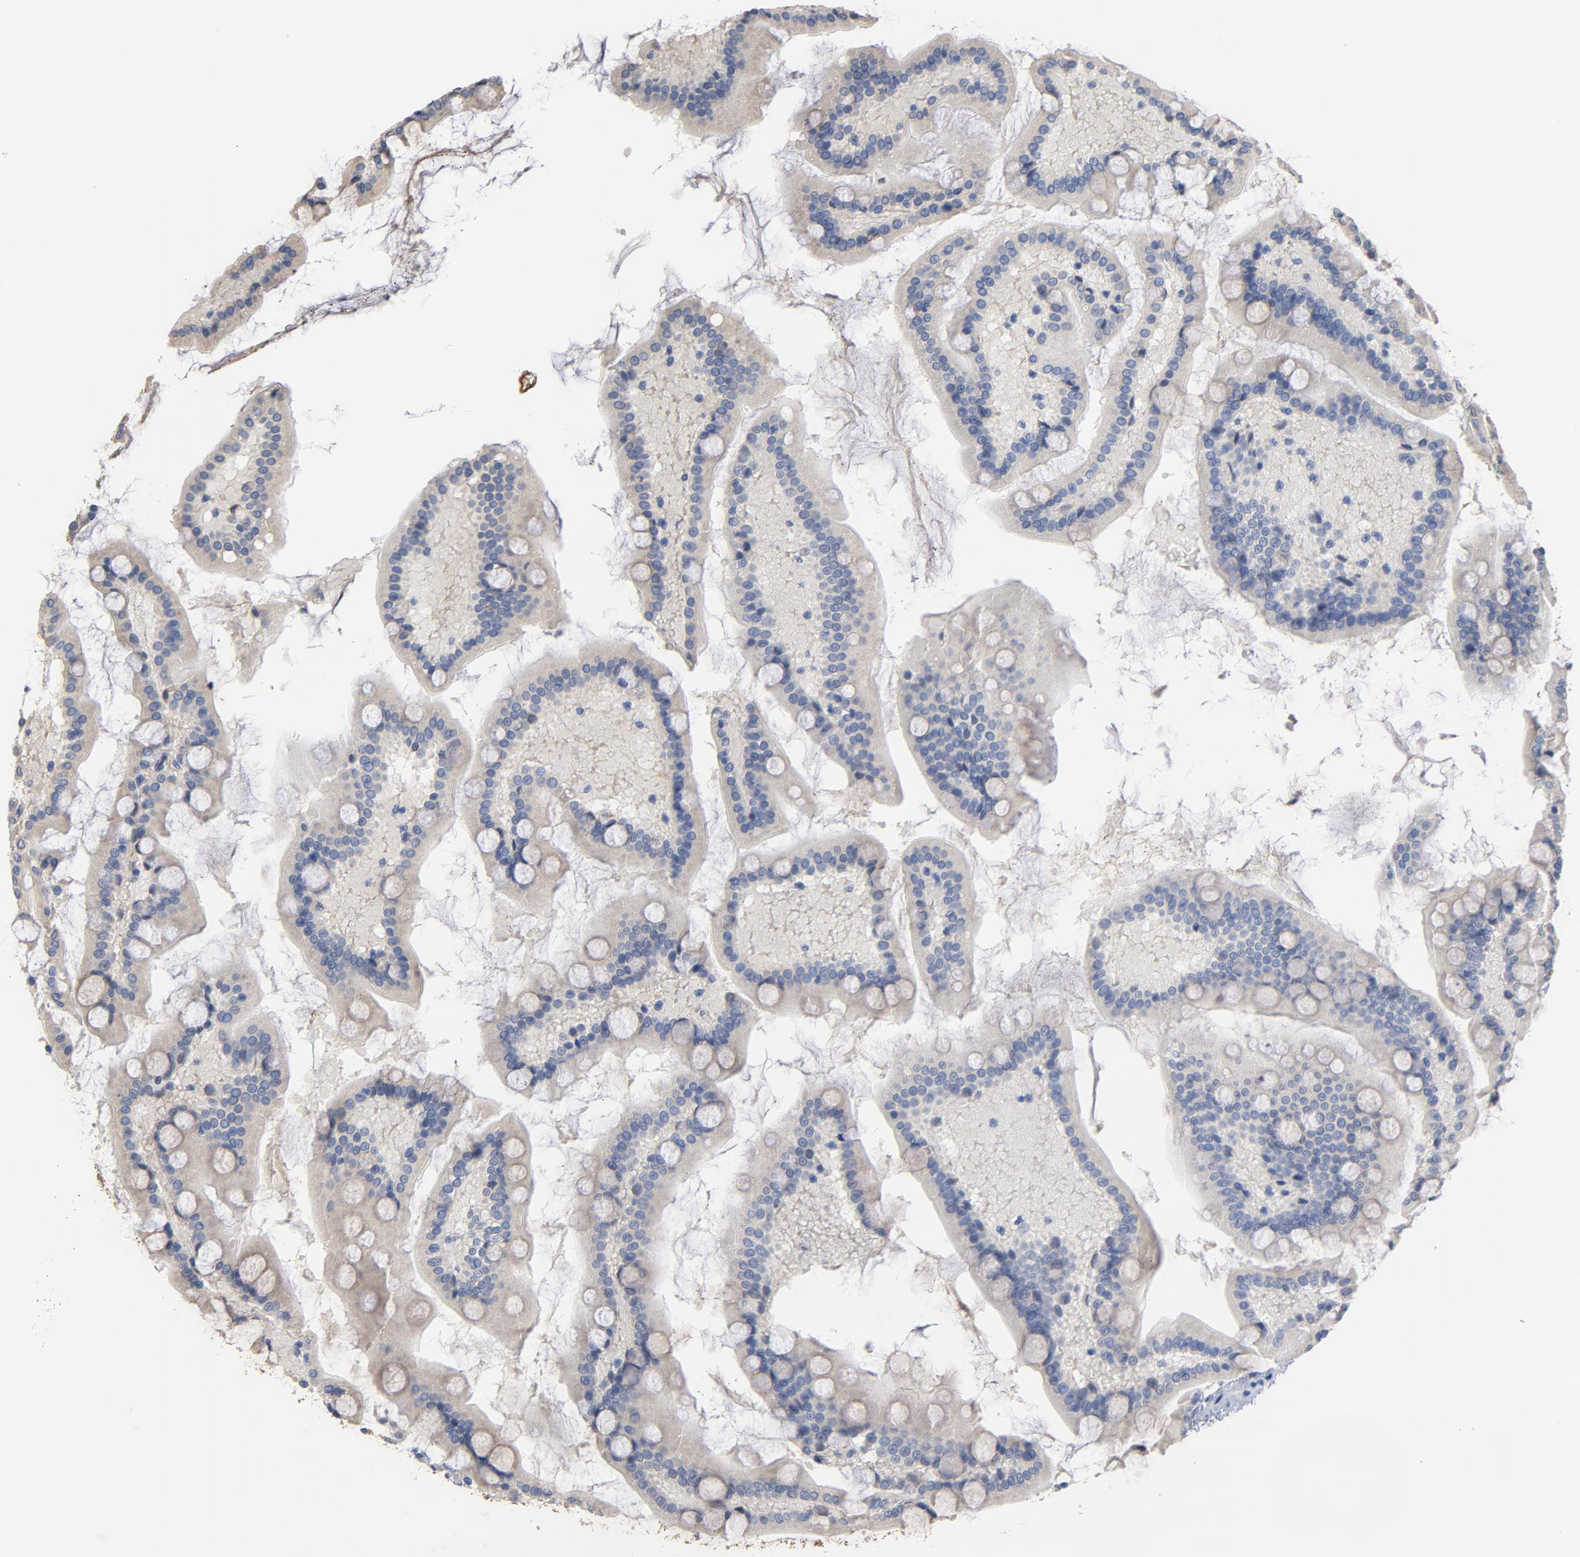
{"staining": {"intensity": "weak", "quantity": "25%-75%", "location": "cytoplasmic/membranous"}, "tissue": "small intestine", "cell_type": "Glandular cells", "image_type": "normal", "snomed": [{"axis": "morphology", "description": "Normal tissue, NOS"}, {"axis": "topography", "description": "Small intestine"}], "caption": "Immunohistochemistry (IHC) (DAB (3,3'-diaminobenzidine)) staining of unremarkable small intestine shows weak cytoplasmic/membranous protein staining in about 25%-75% of glandular cells. Using DAB (3,3'-diaminobenzidine) (brown) and hematoxylin (blue) stains, captured at high magnification using brightfield microscopy.", "gene": "TLR4", "patient": {"sex": "male", "age": 41}}